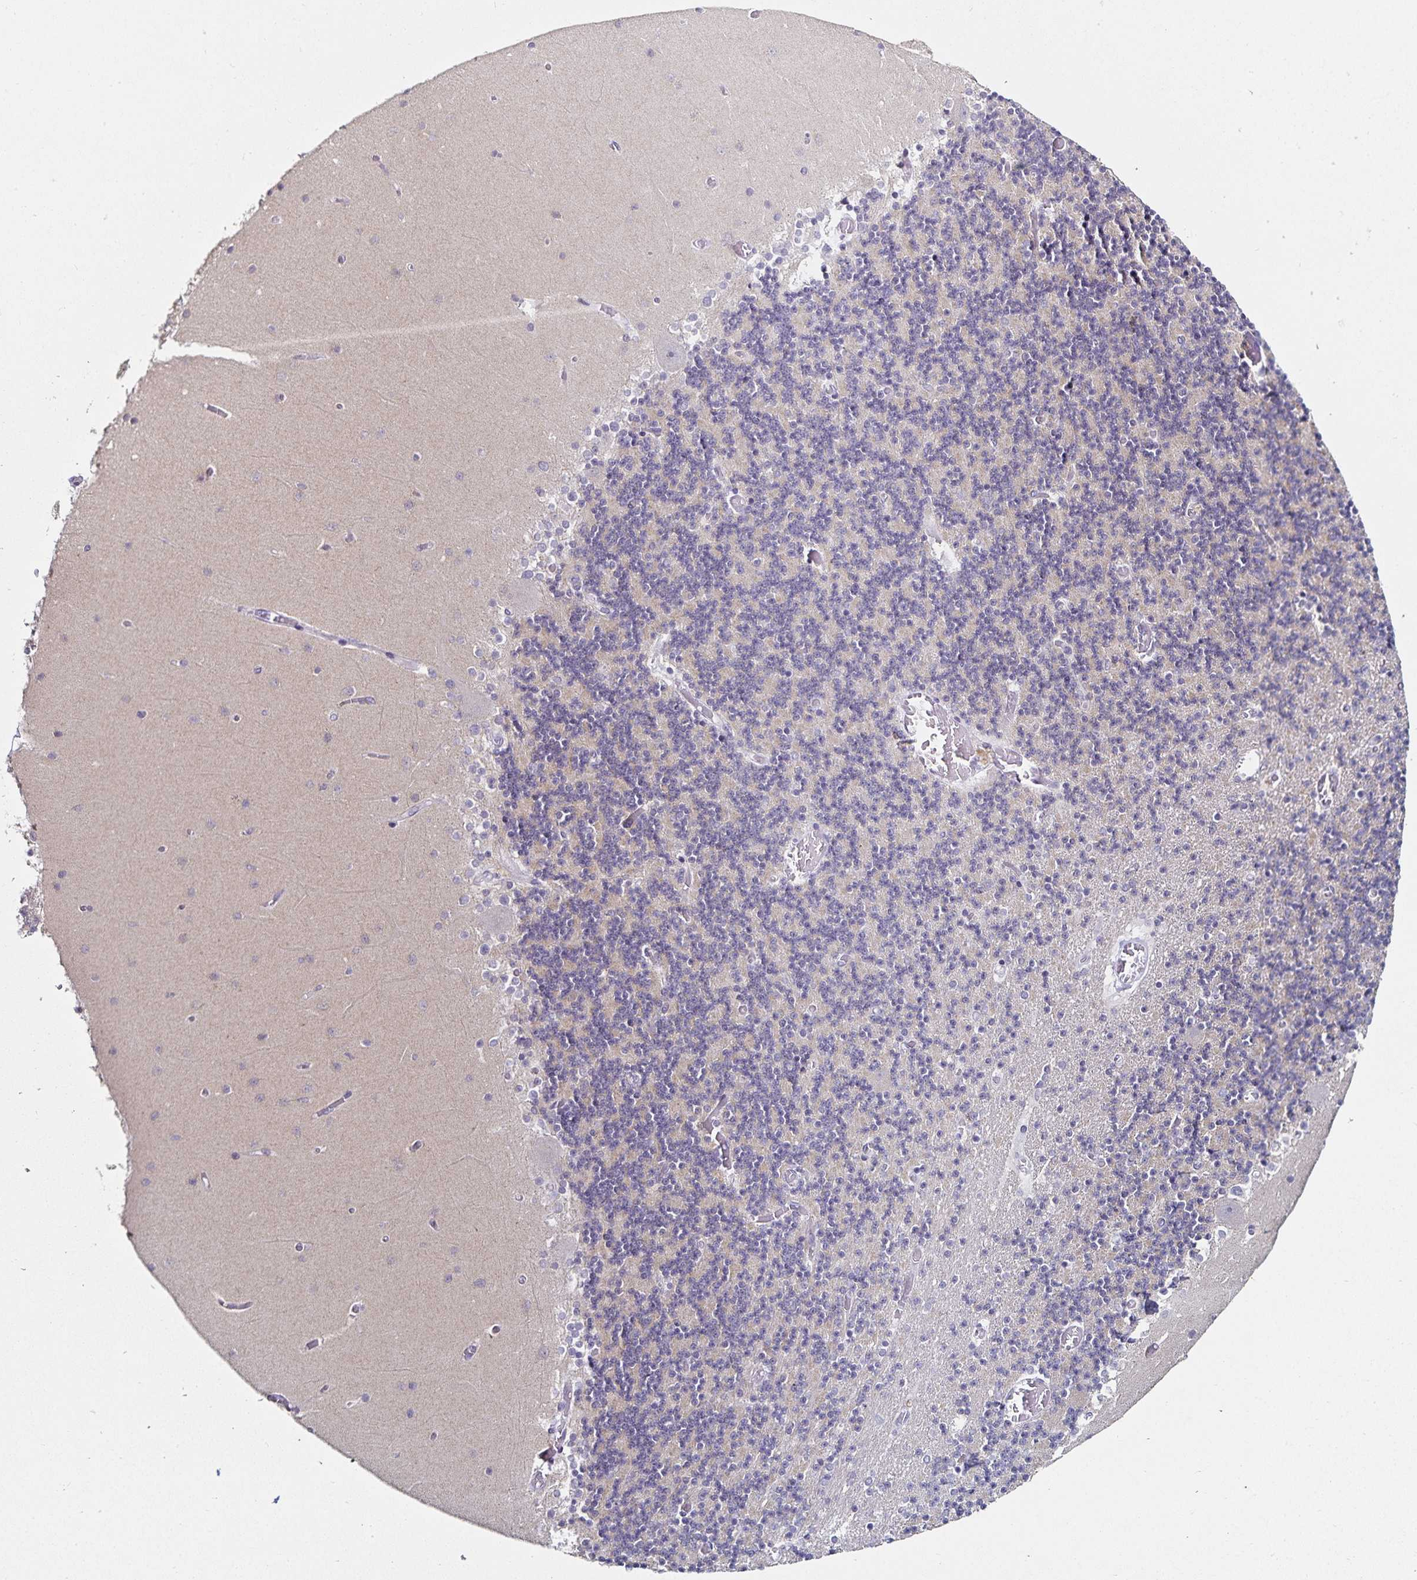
{"staining": {"intensity": "negative", "quantity": "none", "location": "none"}, "tissue": "cerebellum", "cell_type": "Cells in granular layer", "image_type": "normal", "snomed": [{"axis": "morphology", "description": "Normal tissue, NOS"}, {"axis": "topography", "description": "Cerebellum"}], "caption": "DAB immunohistochemical staining of benign cerebellum shows no significant positivity in cells in granular layer.", "gene": "ANLN", "patient": {"sex": "female", "age": 28}}